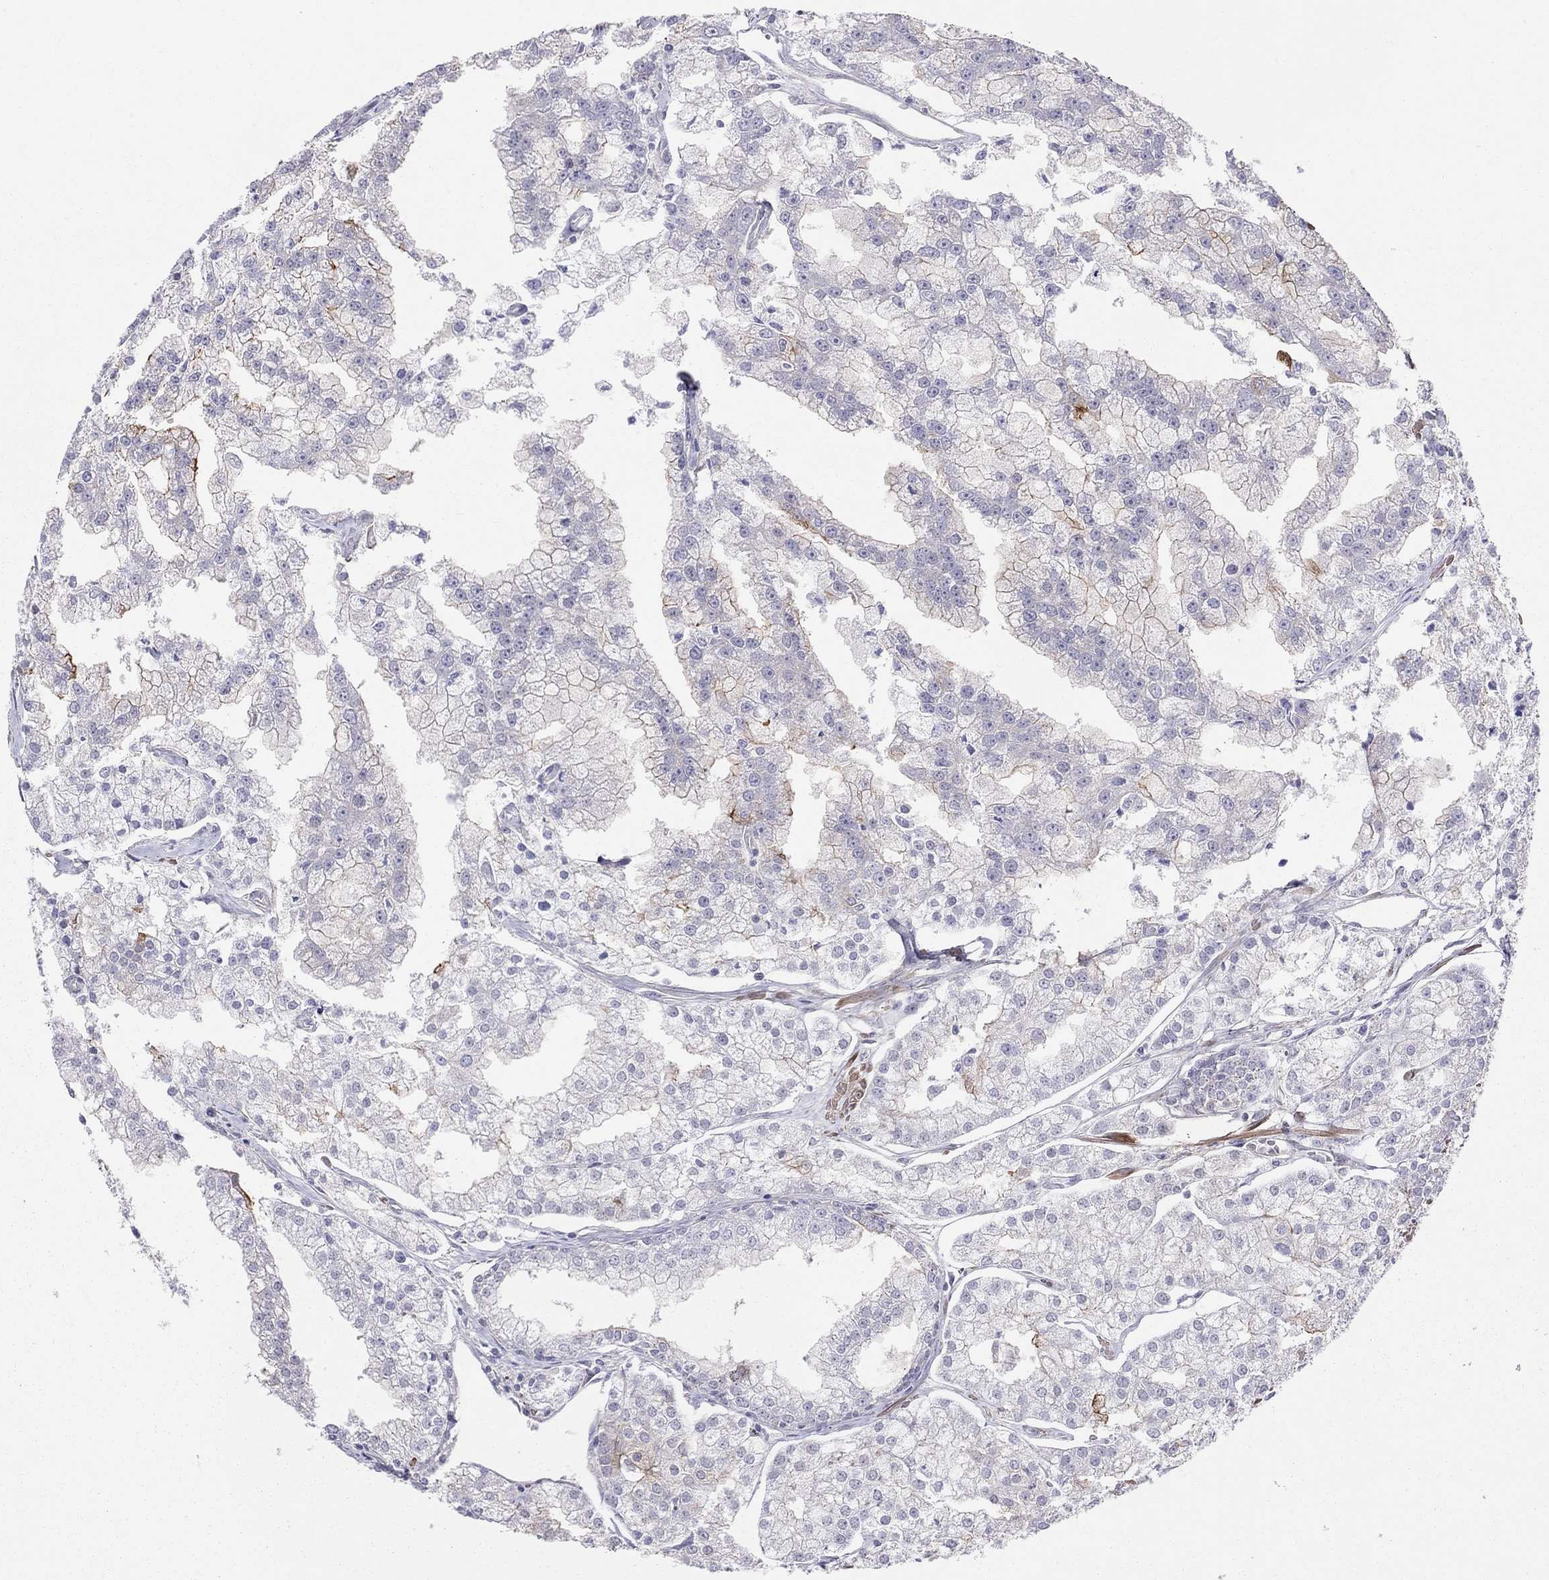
{"staining": {"intensity": "strong", "quantity": "<25%", "location": "cytoplasmic/membranous"}, "tissue": "prostate cancer", "cell_type": "Tumor cells", "image_type": "cancer", "snomed": [{"axis": "morphology", "description": "Adenocarcinoma, NOS"}, {"axis": "topography", "description": "Prostate"}], "caption": "Protein staining reveals strong cytoplasmic/membranous staining in about <25% of tumor cells in adenocarcinoma (prostate).", "gene": "SYTL2", "patient": {"sex": "male", "age": 70}}